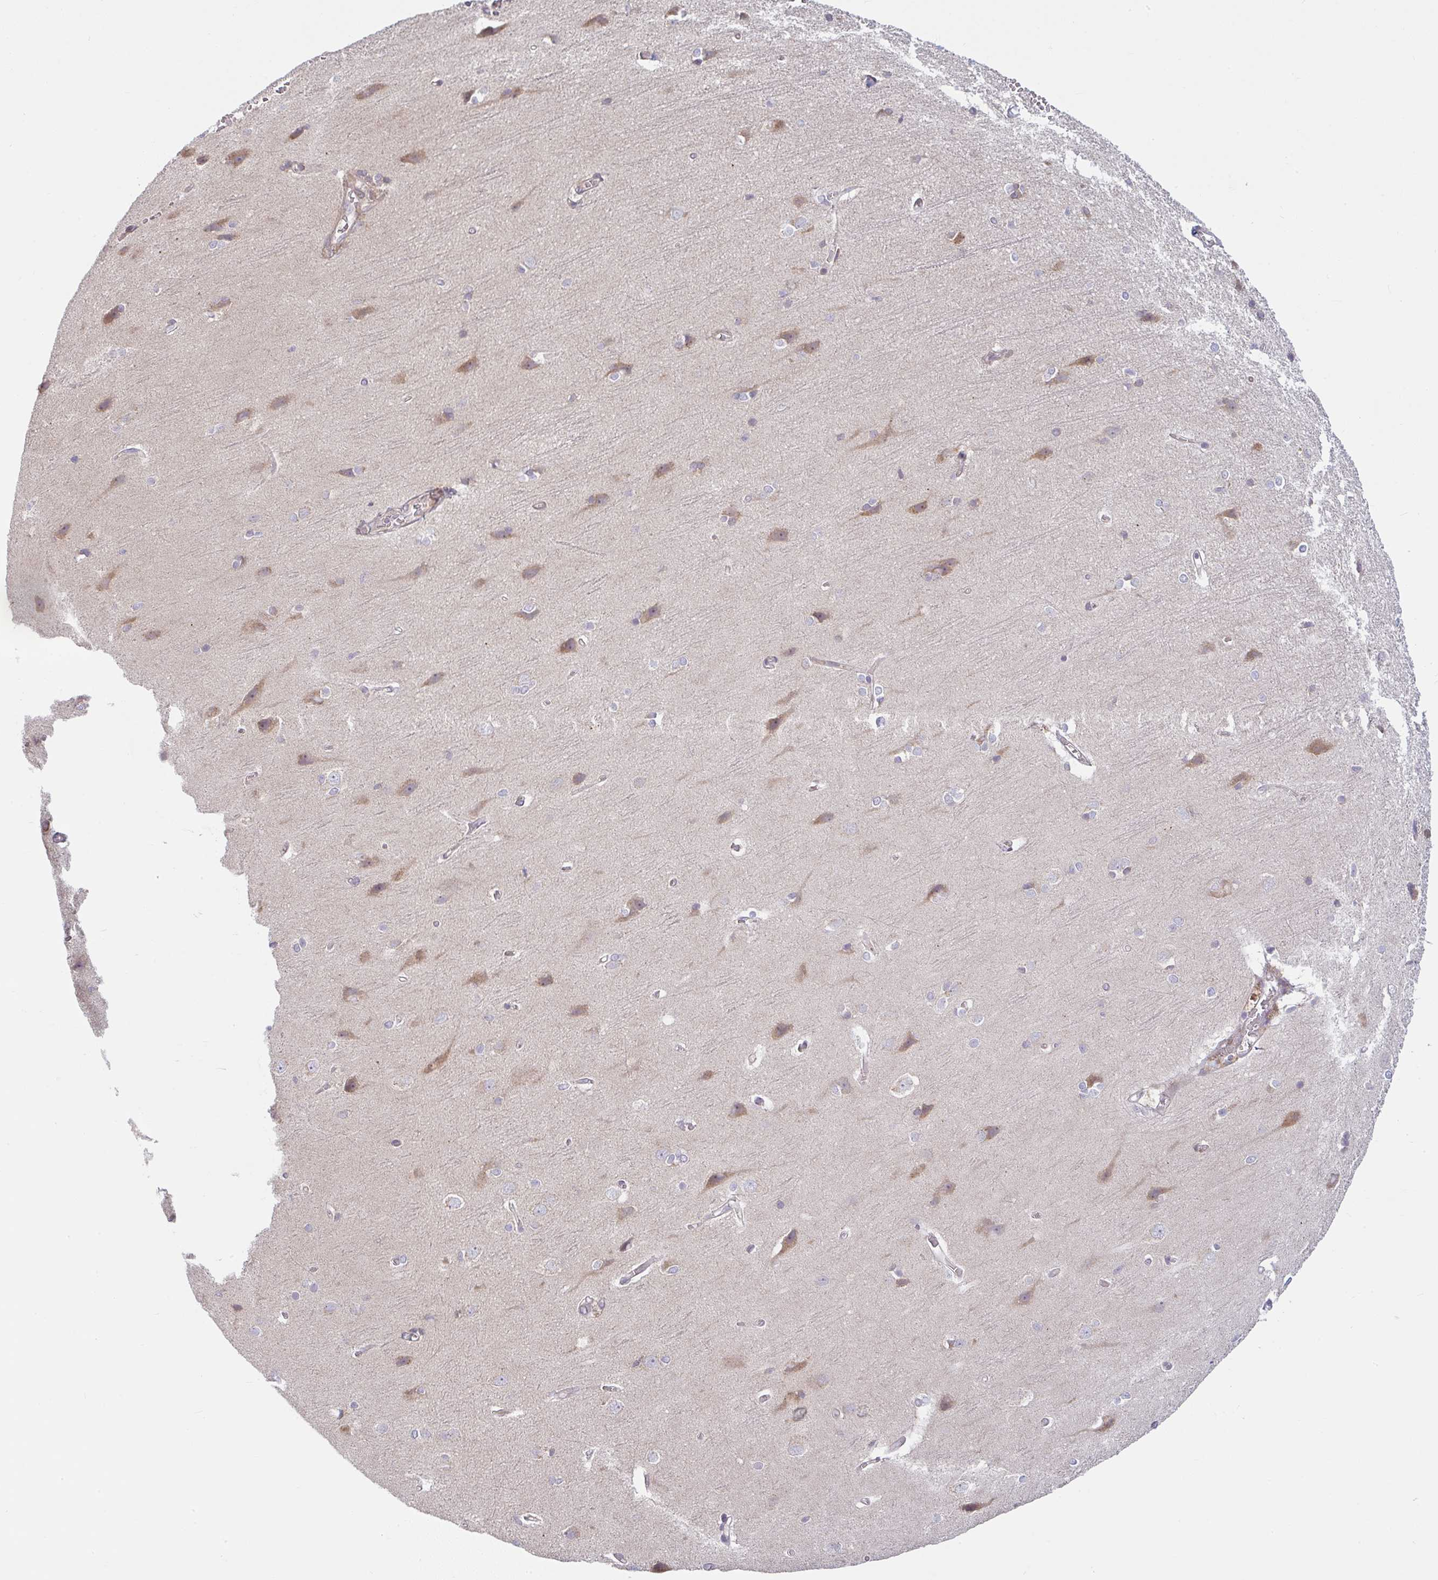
{"staining": {"intensity": "weak", "quantity": "25%-75%", "location": "cytoplasmic/membranous"}, "tissue": "cerebral cortex", "cell_type": "Endothelial cells", "image_type": "normal", "snomed": [{"axis": "morphology", "description": "Normal tissue, NOS"}, {"axis": "topography", "description": "Cerebral cortex"}], "caption": "An IHC photomicrograph of unremarkable tissue is shown. Protein staining in brown highlights weak cytoplasmic/membranous positivity in cerebral cortex within endothelial cells.", "gene": "MOB1A", "patient": {"sex": "male", "age": 37}}